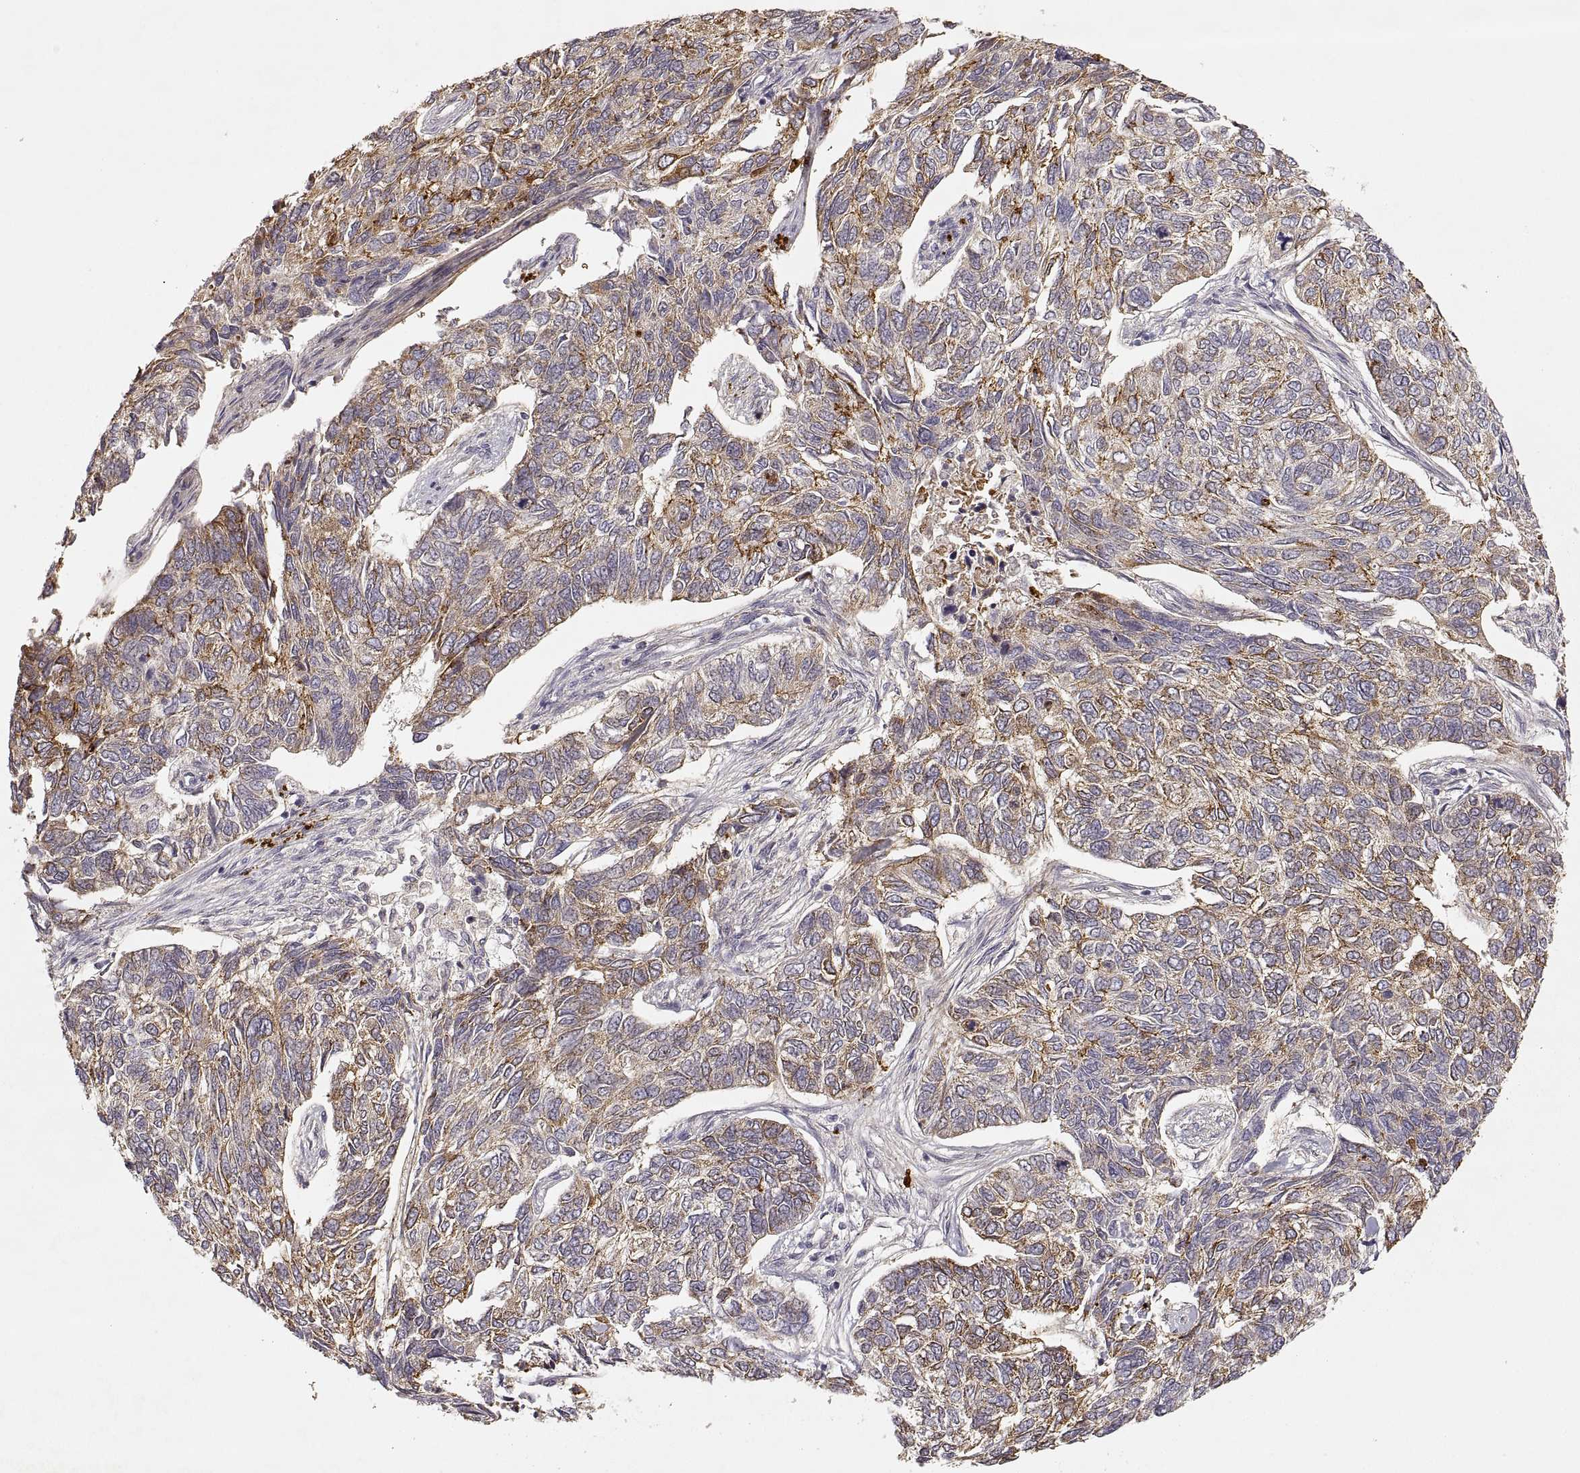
{"staining": {"intensity": "strong", "quantity": ">75%", "location": "cytoplasmic/membranous"}, "tissue": "skin cancer", "cell_type": "Tumor cells", "image_type": "cancer", "snomed": [{"axis": "morphology", "description": "Basal cell carcinoma"}, {"axis": "topography", "description": "Skin"}], "caption": "A histopathology image of human skin cancer stained for a protein shows strong cytoplasmic/membranous brown staining in tumor cells. The protein is stained brown, and the nuclei are stained in blue (DAB (3,3'-diaminobenzidine) IHC with brightfield microscopy, high magnification).", "gene": "LAMC2", "patient": {"sex": "female", "age": 65}}